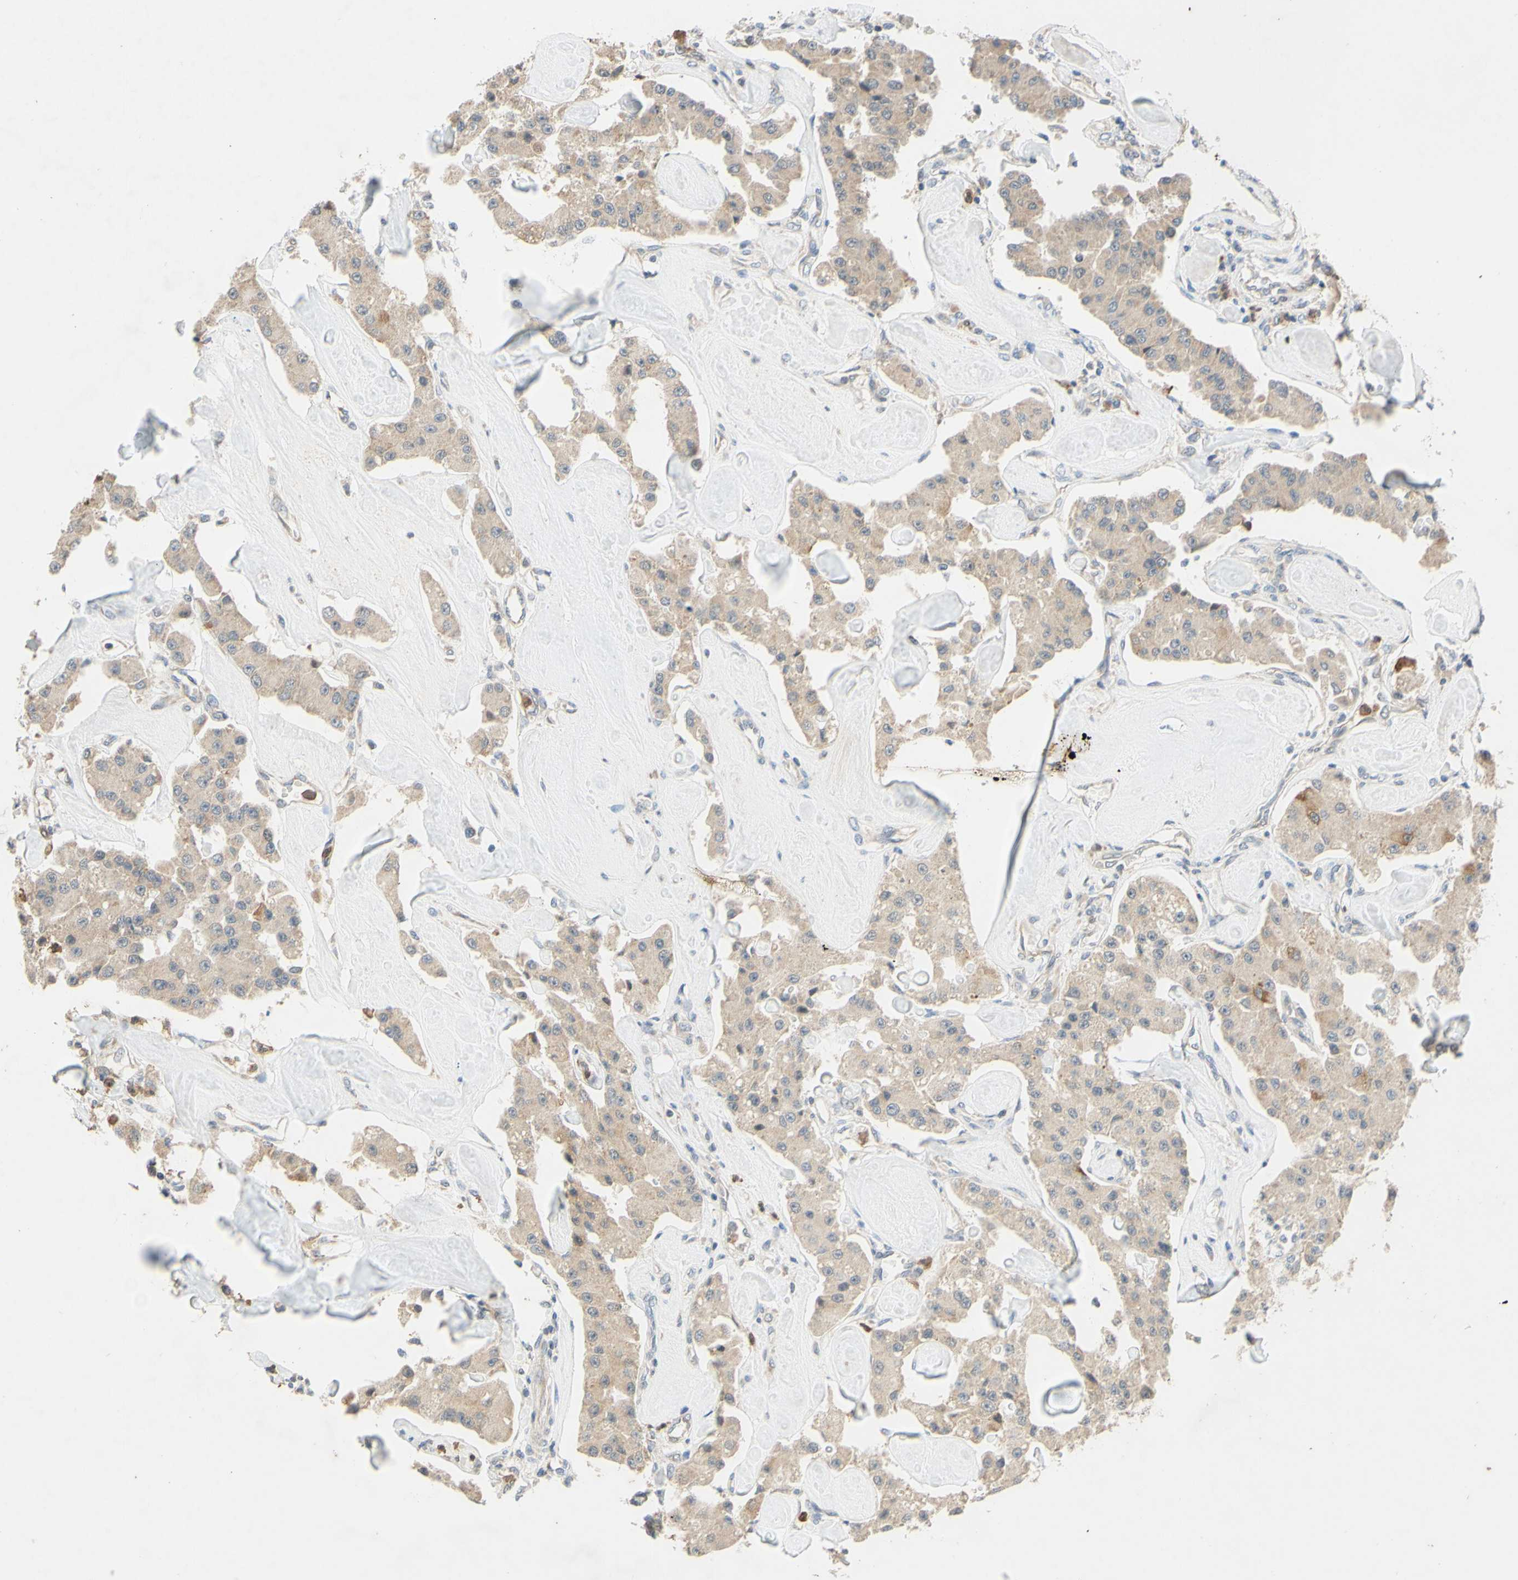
{"staining": {"intensity": "weak", "quantity": ">75%", "location": "cytoplasmic/membranous"}, "tissue": "carcinoid", "cell_type": "Tumor cells", "image_type": "cancer", "snomed": [{"axis": "morphology", "description": "Carcinoid, malignant, NOS"}, {"axis": "topography", "description": "Pancreas"}], "caption": "A high-resolution histopathology image shows IHC staining of carcinoid, which displays weak cytoplasmic/membranous expression in about >75% of tumor cells. The protein is stained brown, and the nuclei are stained in blue (DAB (3,3'-diaminobenzidine) IHC with brightfield microscopy, high magnification).", "gene": "GATA1", "patient": {"sex": "male", "age": 41}}